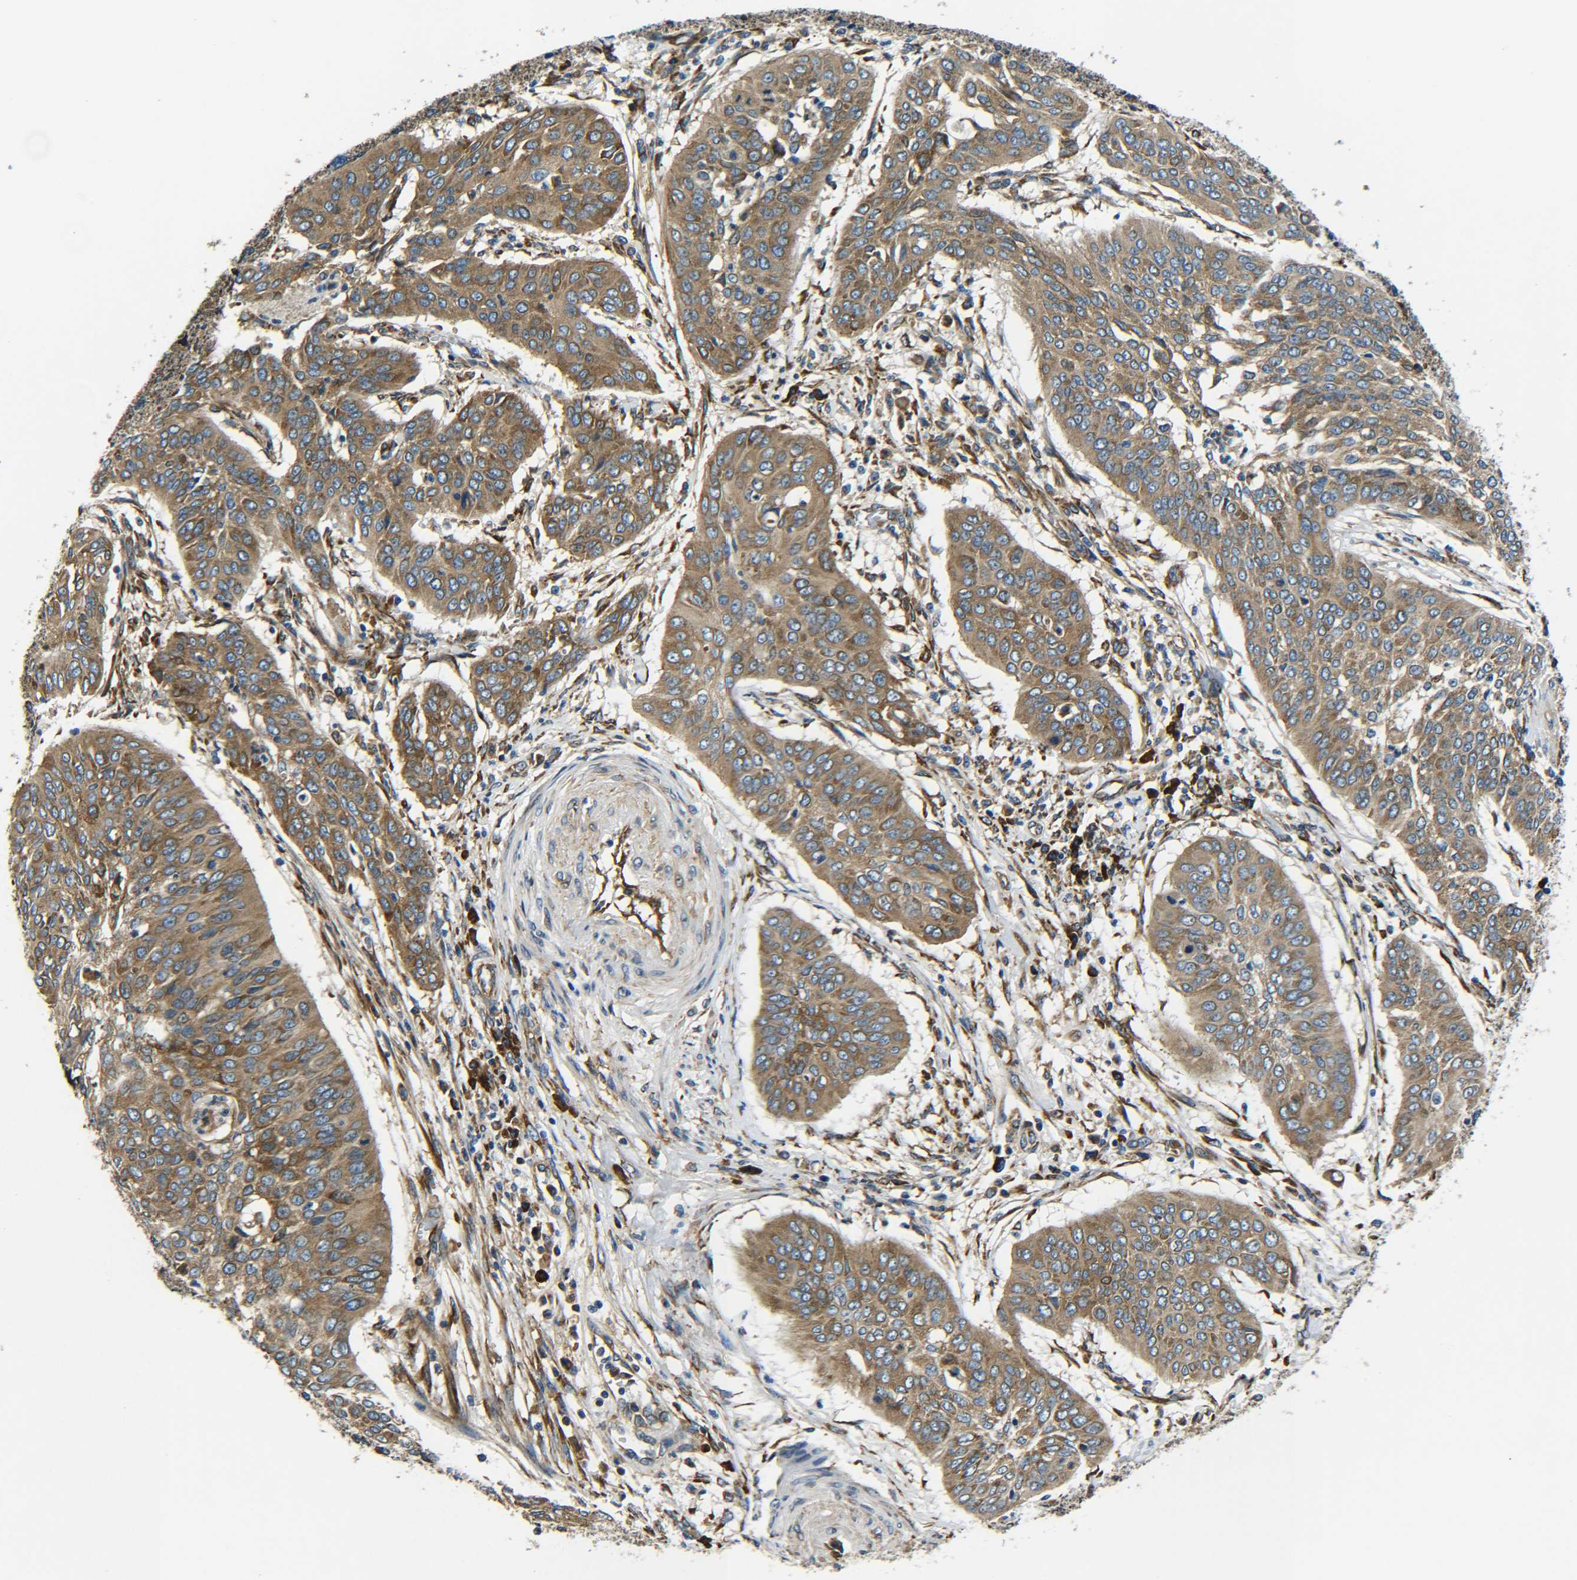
{"staining": {"intensity": "moderate", "quantity": ">75%", "location": "cytoplasmic/membranous"}, "tissue": "cervical cancer", "cell_type": "Tumor cells", "image_type": "cancer", "snomed": [{"axis": "morphology", "description": "Normal tissue, NOS"}, {"axis": "morphology", "description": "Squamous cell carcinoma, NOS"}, {"axis": "topography", "description": "Cervix"}], "caption": "Cervical squamous cell carcinoma stained for a protein (brown) reveals moderate cytoplasmic/membranous positive staining in approximately >75% of tumor cells.", "gene": "PREB", "patient": {"sex": "female", "age": 39}}